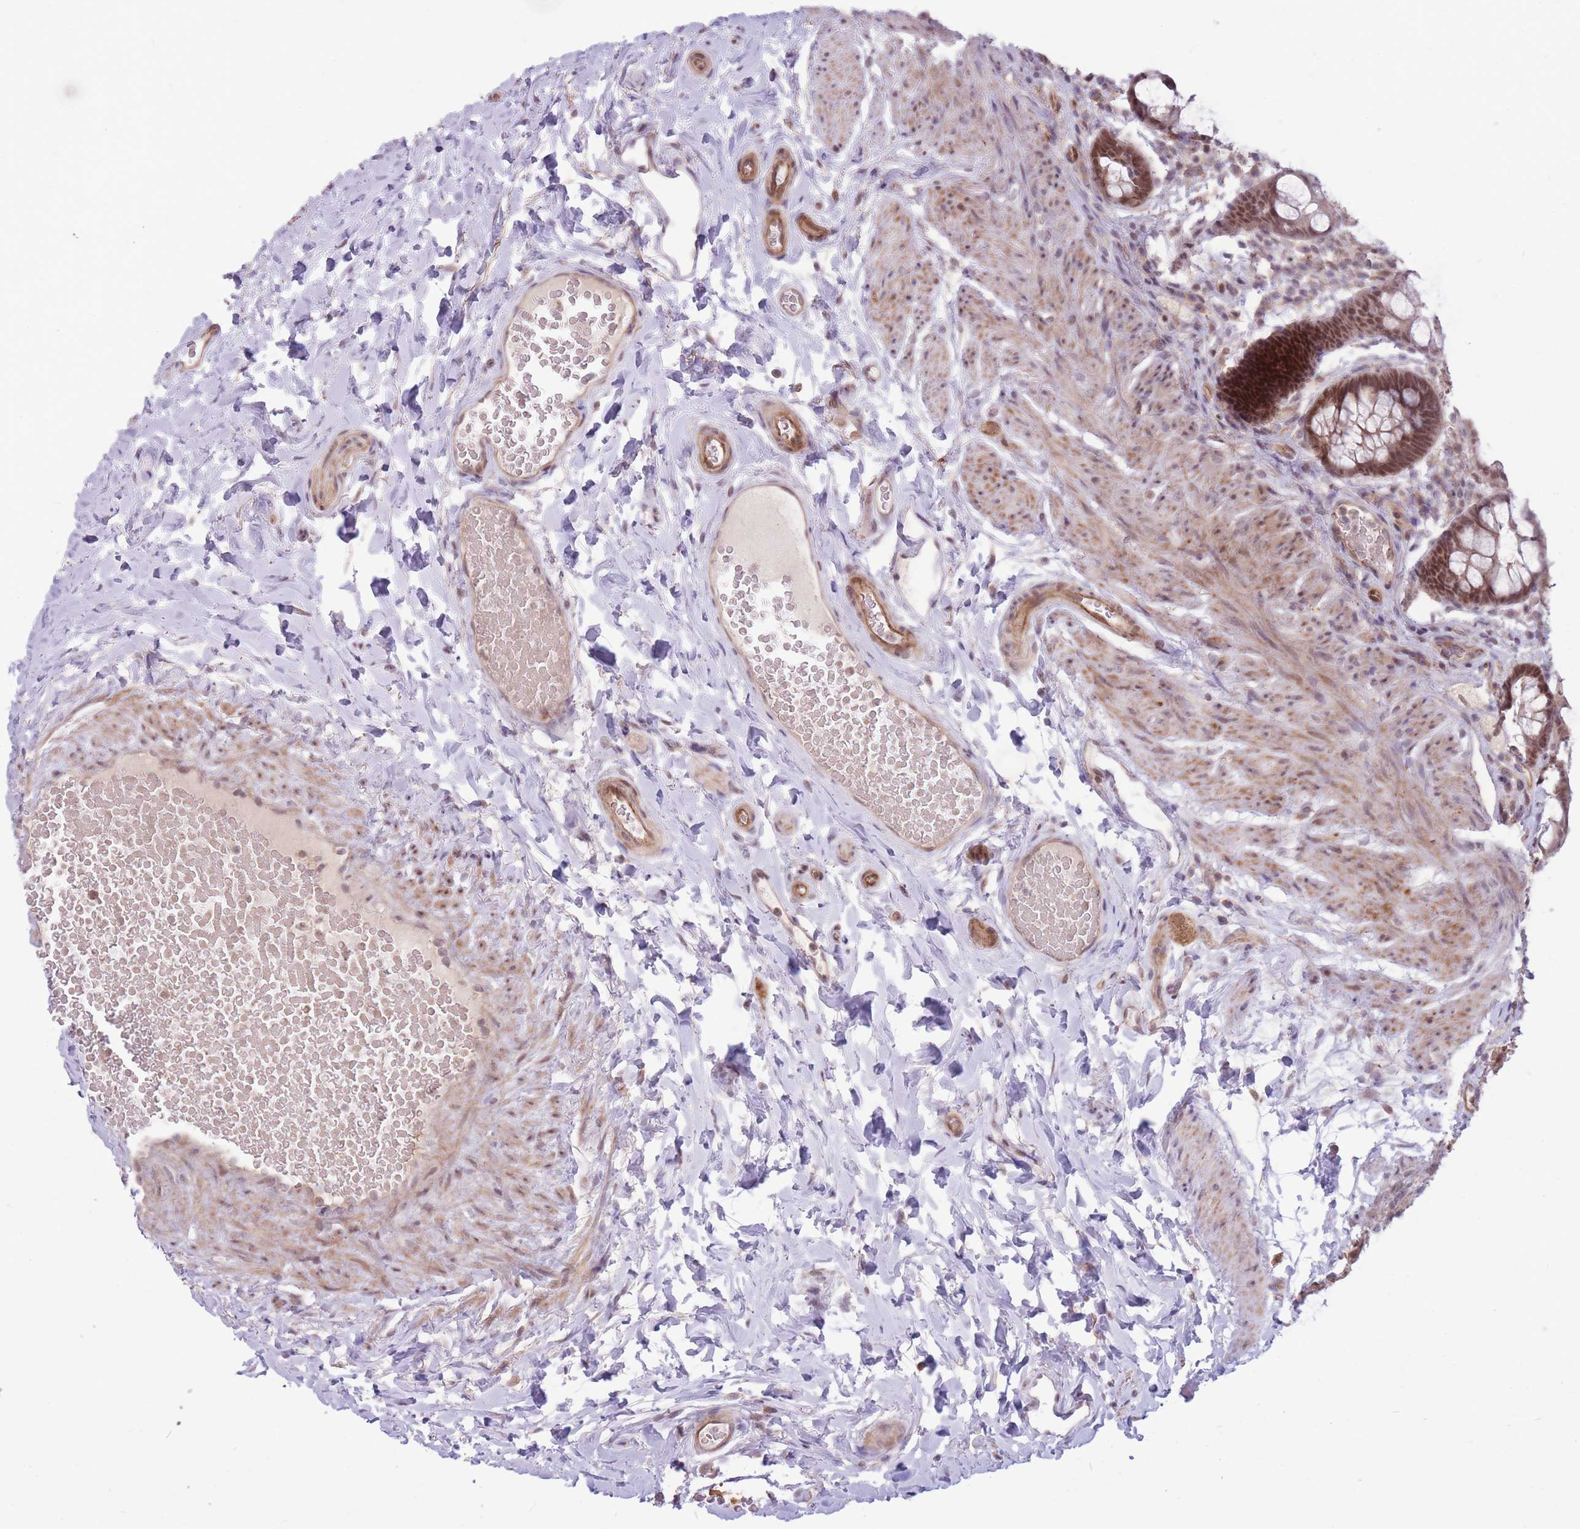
{"staining": {"intensity": "moderate", "quantity": ">75%", "location": "cytoplasmic/membranous,nuclear"}, "tissue": "rectum", "cell_type": "Glandular cells", "image_type": "normal", "snomed": [{"axis": "morphology", "description": "Normal tissue, NOS"}, {"axis": "topography", "description": "Rectum"}, {"axis": "topography", "description": "Peripheral nerve tissue"}], "caption": "IHC (DAB (3,3'-diaminobenzidine)) staining of unremarkable human rectum exhibits moderate cytoplasmic/membranous,nuclear protein staining in approximately >75% of glandular cells. The protein of interest is stained brown, and the nuclei are stained in blue (DAB (3,3'-diaminobenzidine) IHC with brightfield microscopy, high magnification).", "gene": "TCF20", "patient": {"sex": "female", "age": 69}}